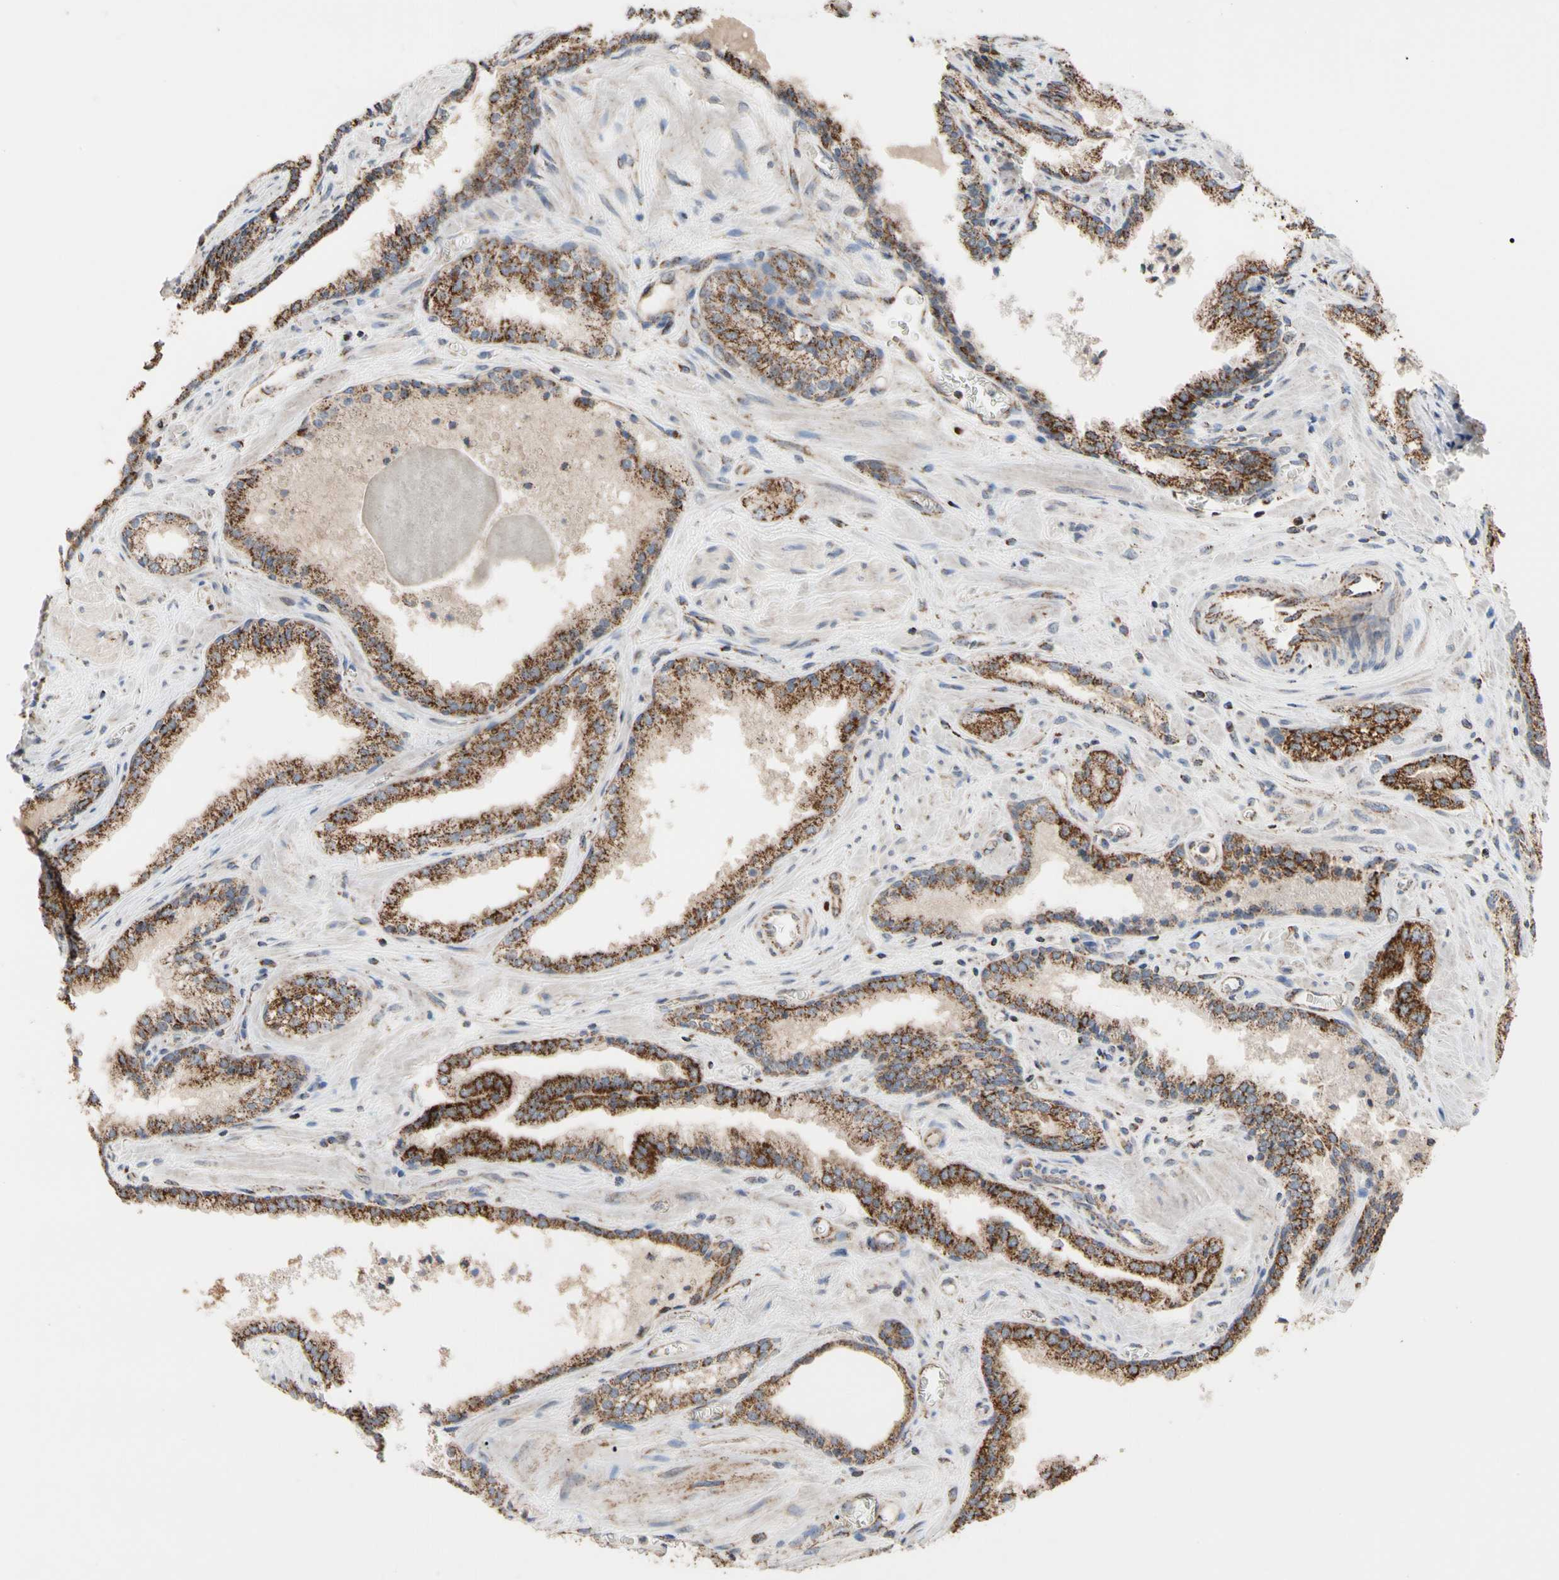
{"staining": {"intensity": "strong", "quantity": ">75%", "location": "cytoplasmic/membranous"}, "tissue": "prostate cancer", "cell_type": "Tumor cells", "image_type": "cancer", "snomed": [{"axis": "morphology", "description": "Adenocarcinoma, Low grade"}, {"axis": "topography", "description": "Prostate"}], "caption": "This histopathology image shows immunohistochemistry staining of human adenocarcinoma (low-grade) (prostate), with high strong cytoplasmic/membranous staining in approximately >75% of tumor cells.", "gene": "FAM110B", "patient": {"sex": "male", "age": 60}}